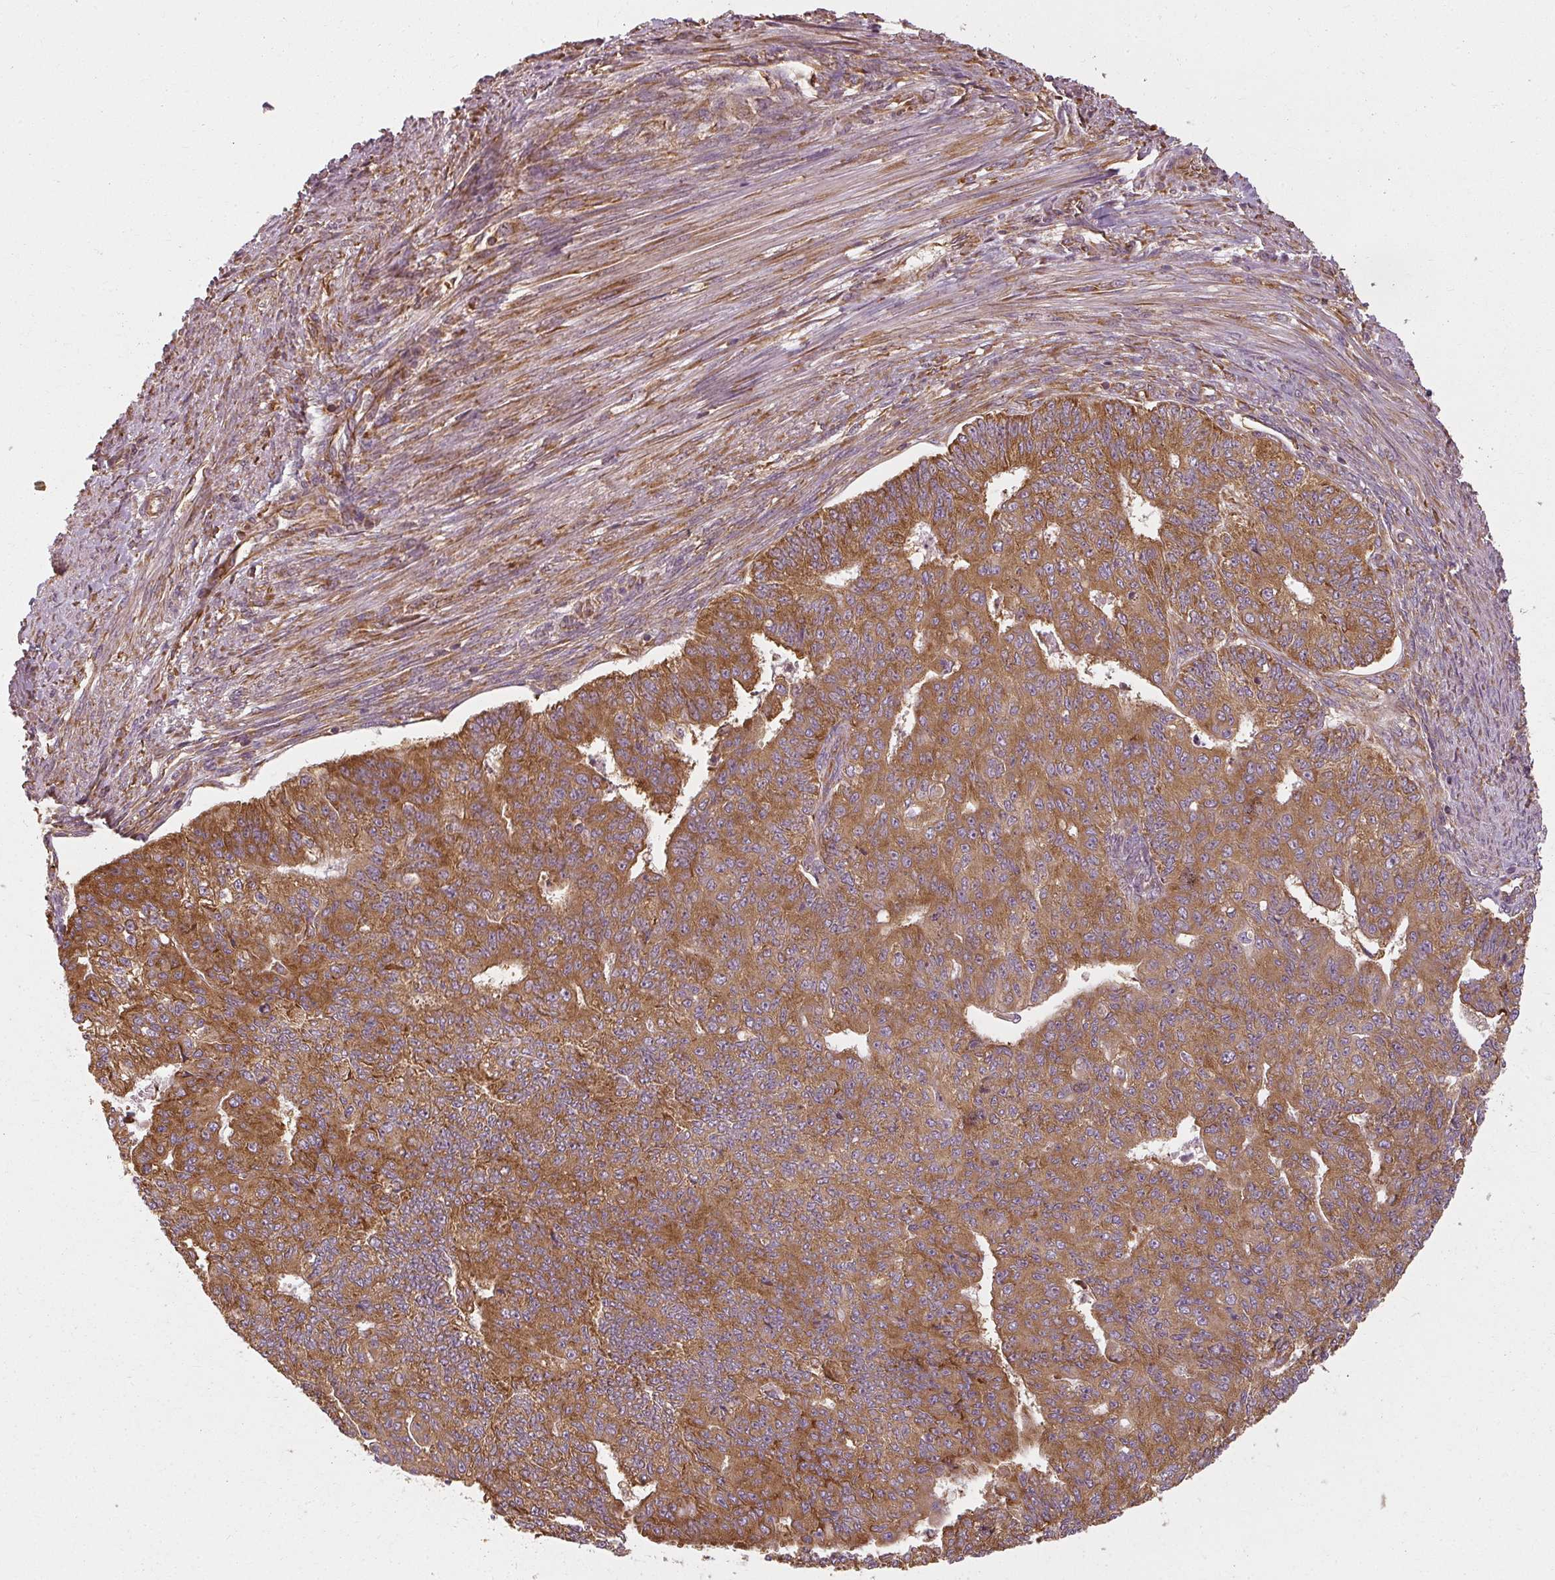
{"staining": {"intensity": "strong", "quantity": ">75%", "location": "cytoplasmic/membranous"}, "tissue": "endometrial cancer", "cell_type": "Tumor cells", "image_type": "cancer", "snomed": [{"axis": "morphology", "description": "Adenocarcinoma, NOS"}, {"axis": "topography", "description": "Endometrium"}], "caption": "Endometrial adenocarcinoma stained with a brown dye displays strong cytoplasmic/membranous positive positivity in about >75% of tumor cells.", "gene": "RPL24", "patient": {"sex": "female", "age": 32}}